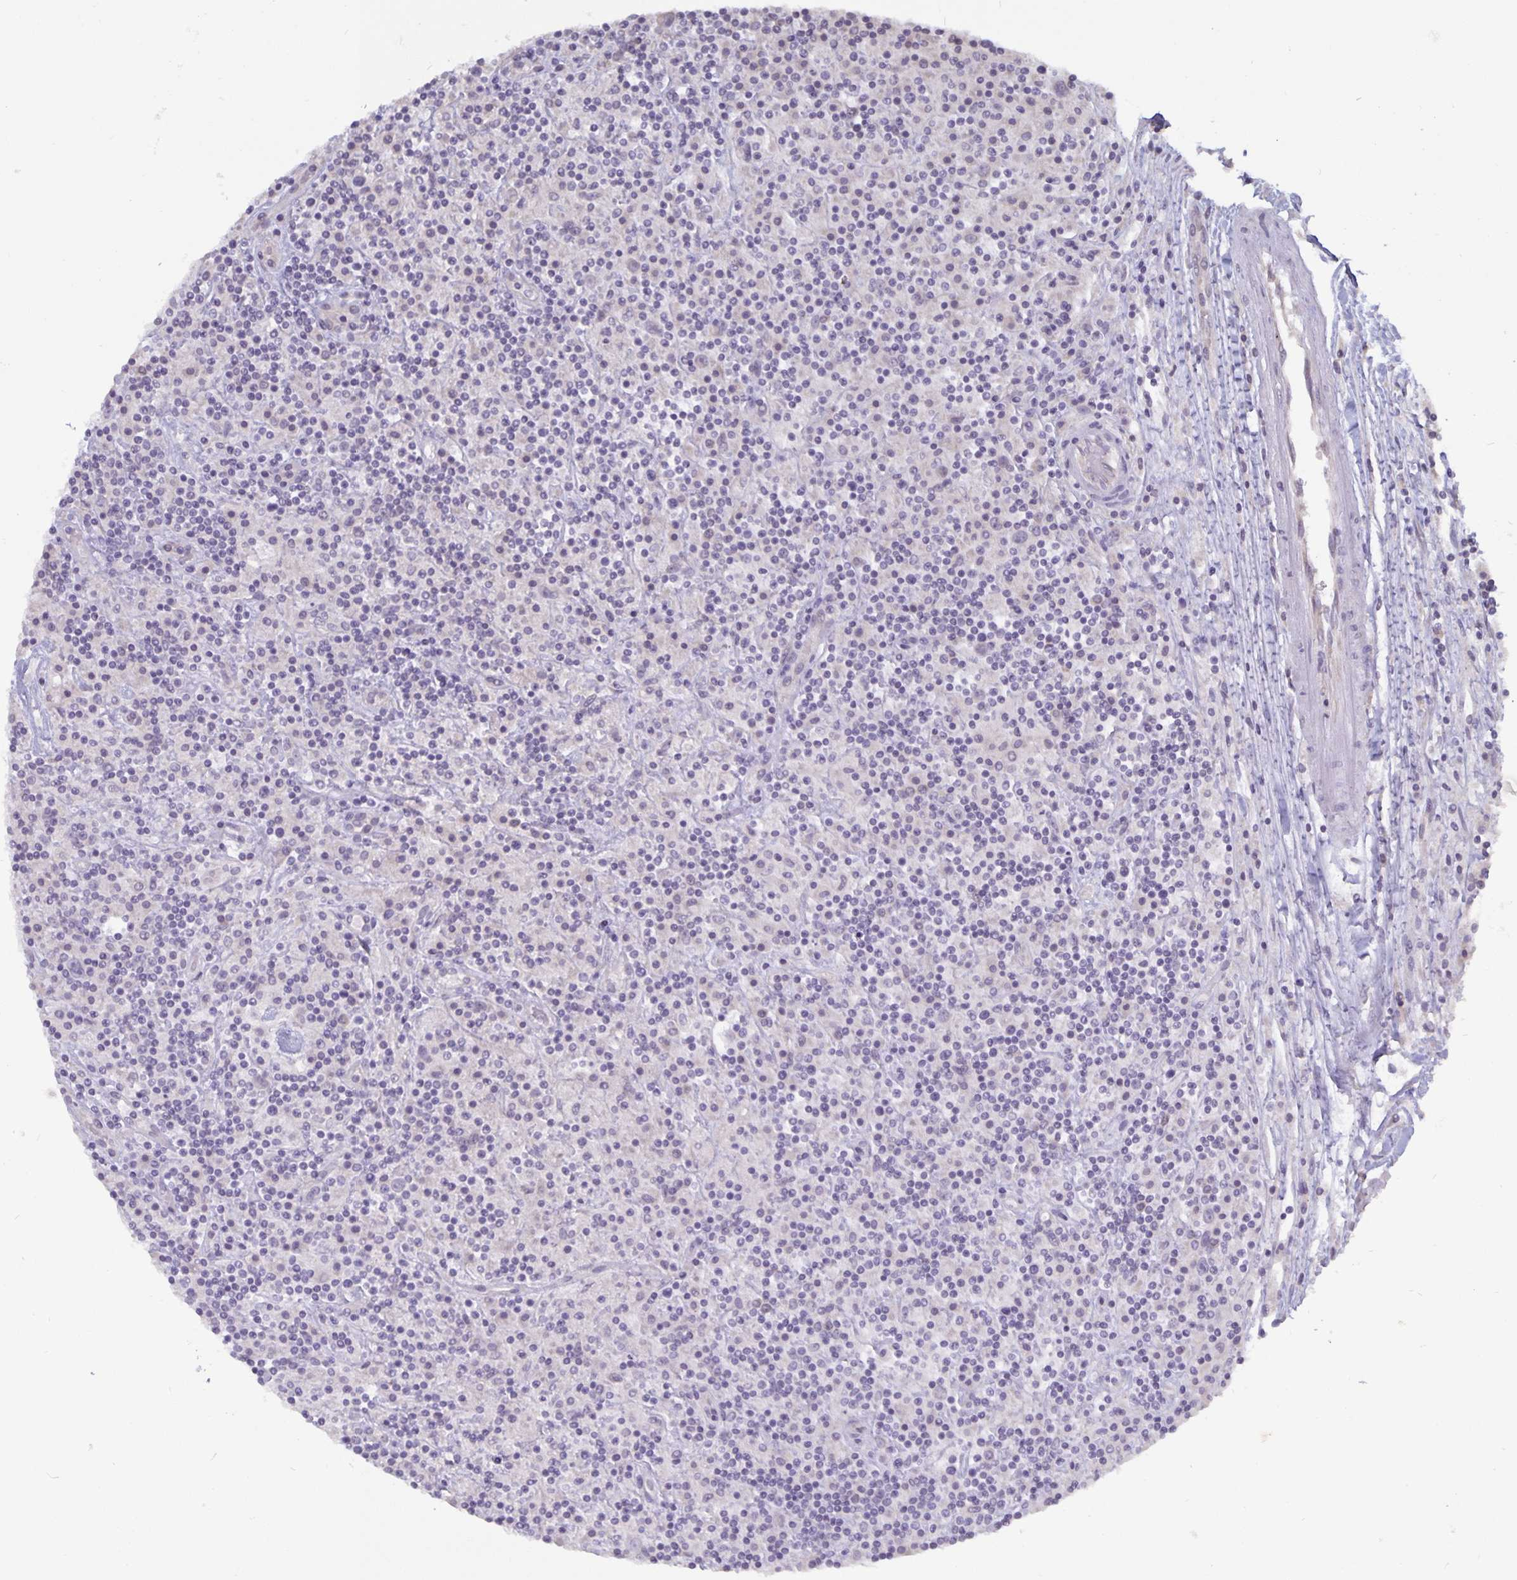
{"staining": {"intensity": "negative", "quantity": "none", "location": "none"}, "tissue": "lymphoma", "cell_type": "Tumor cells", "image_type": "cancer", "snomed": [{"axis": "morphology", "description": "Hodgkin's disease, NOS"}, {"axis": "topography", "description": "Lymph node"}], "caption": "There is no significant positivity in tumor cells of lymphoma.", "gene": "PLCB3", "patient": {"sex": "male", "age": 70}}